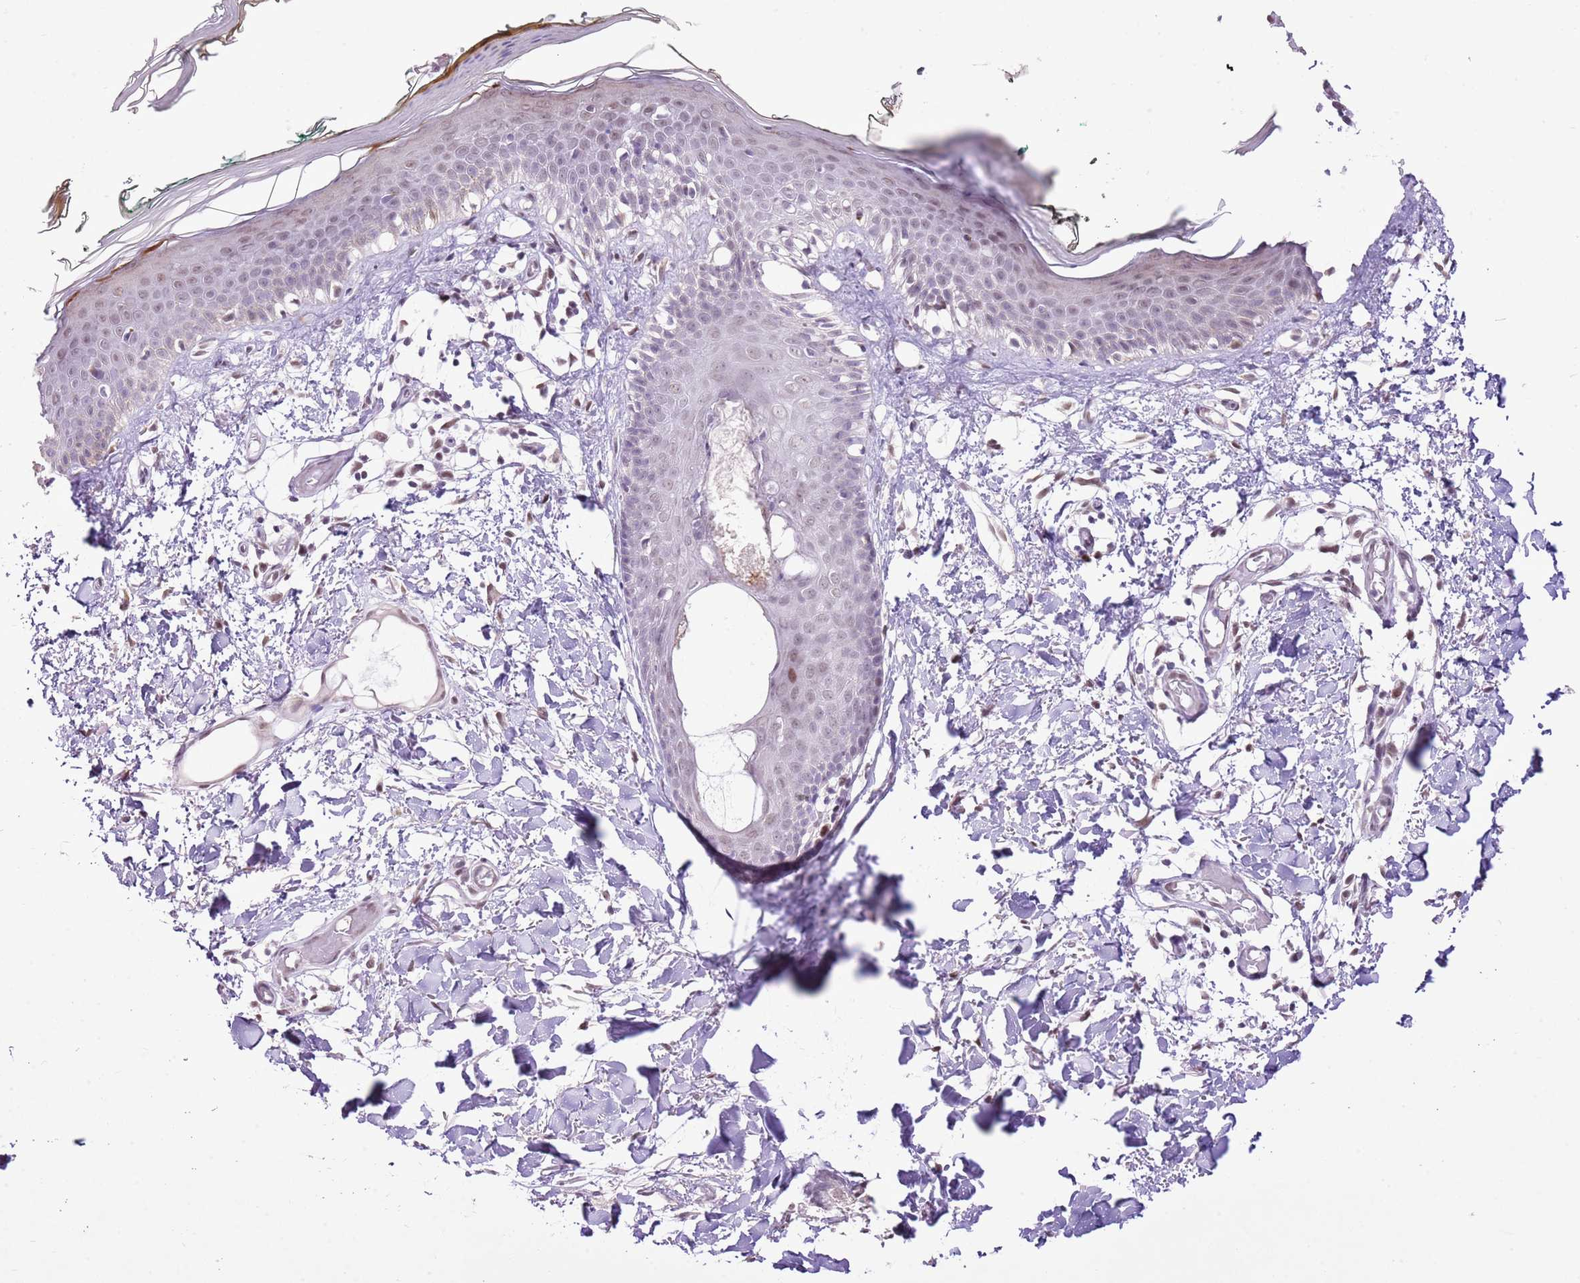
{"staining": {"intensity": "weak", "quantity": ">75%", "location": "nuclear"}, "tissue": "skin", "cell_type": "Fibroblasts", "image_type": "normal", "snomed": [{"axis": "morphology", "description": "Normal tissue, NOS"}, {"axis": "topography", "description": "Skin"}], "caption": "Weak nuclear staining for a protein is seen in about >75% of fibroblasts of benign skin using immunohistochemistry (IHC).", "gene": "NACC2", "patient": {"sex": "male", "age": 62}}